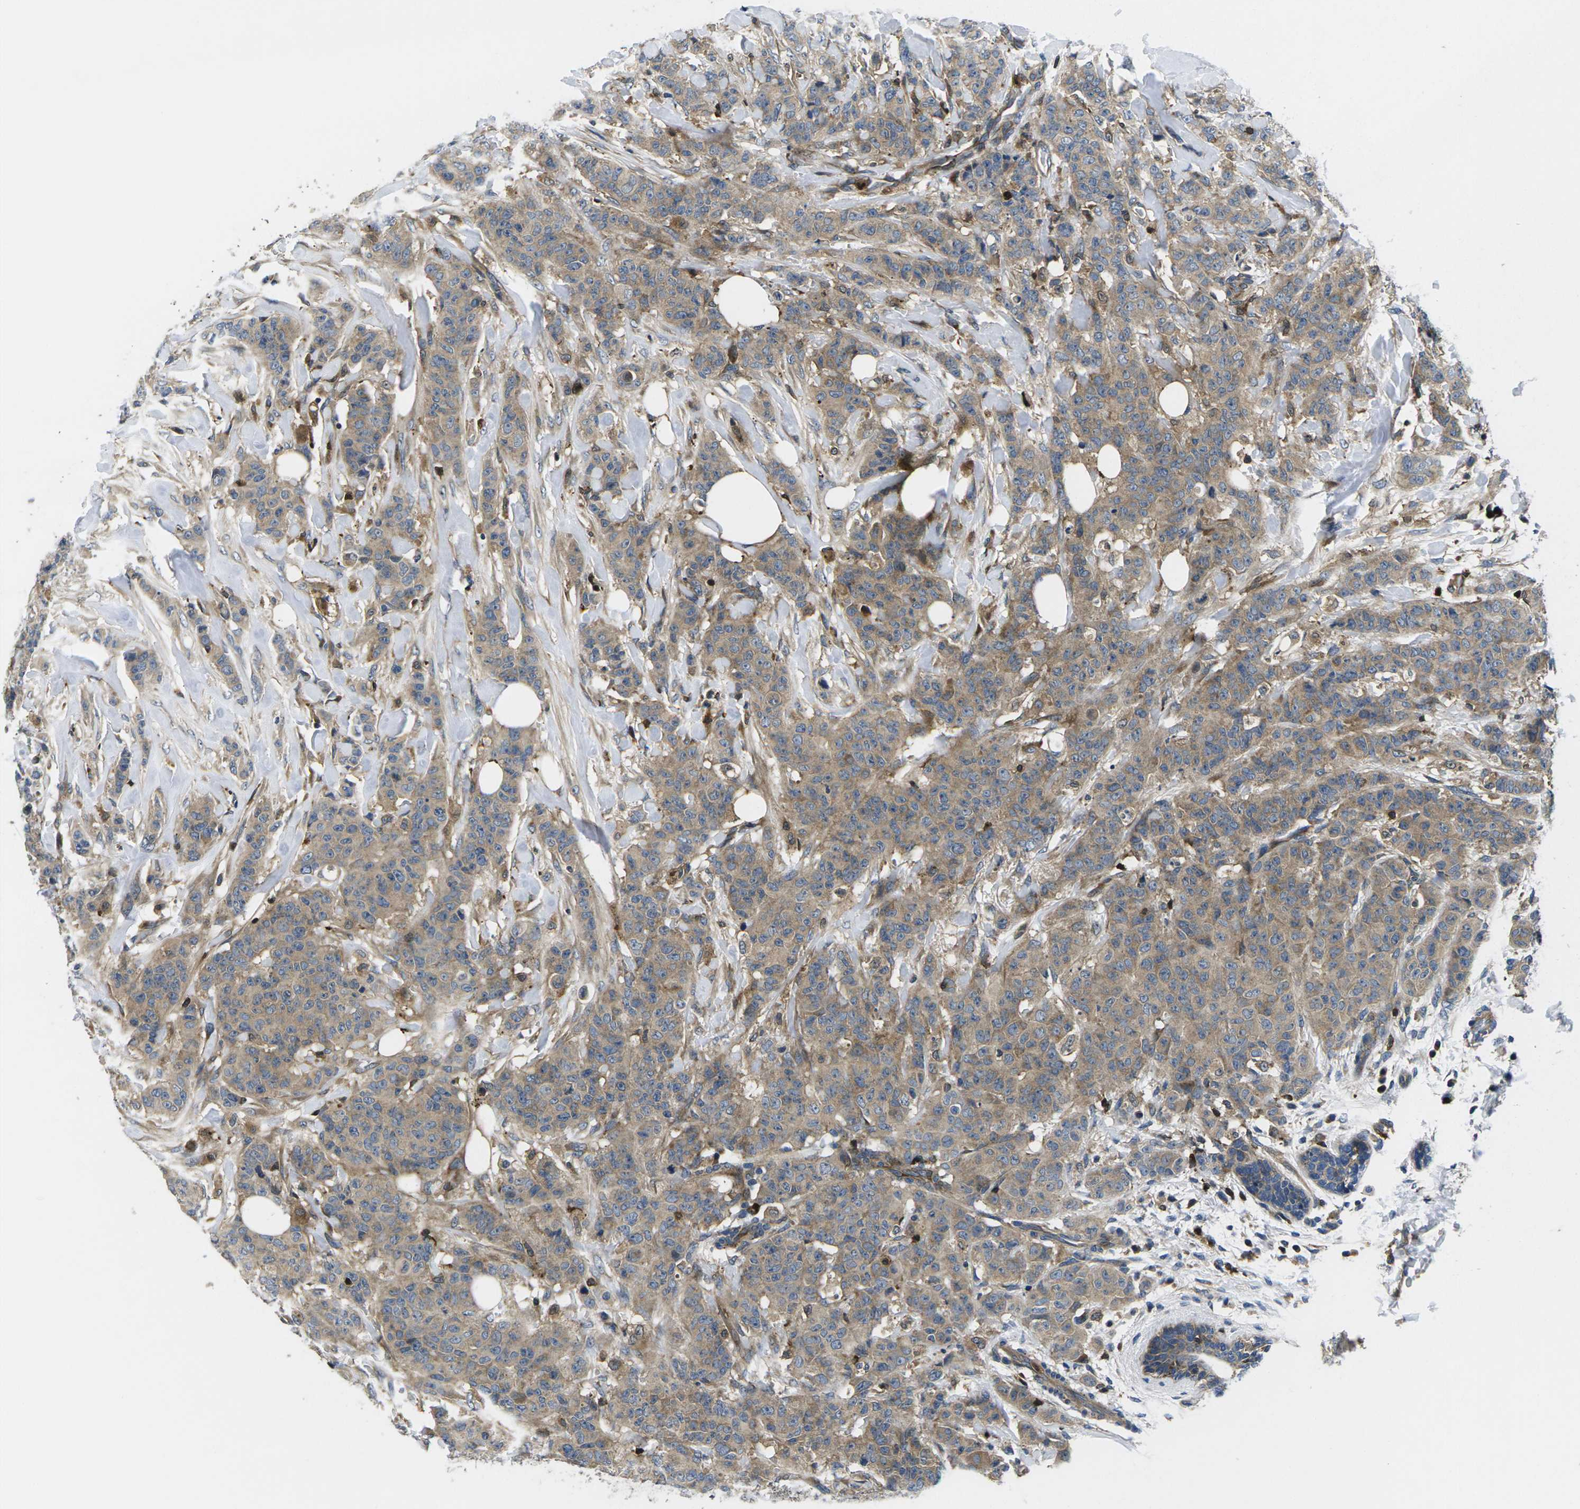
{"staining": {"intensity": "moderate", "quantity": ">75%", "location": "cytoplasmic/membranous"}, "tissue": "breast cancer", "cell_type": "Tumor cells", "image_type": "cancer", "snomed": [{"axis": "morphology", "description": "Normal tissue, NOS"}, {"axis": "morphology", "description": "Duct carcinoma"}, {"axis": "topography", "description": "Breast"}], "caption": "Moderate cytoplasmic/membranous staining is seen in approximately >75% of tumor cells in infiltrating ductal carcinoma (breast).", "gene": "PLCE1", "patient": {"sex": "female", "age": 40}}